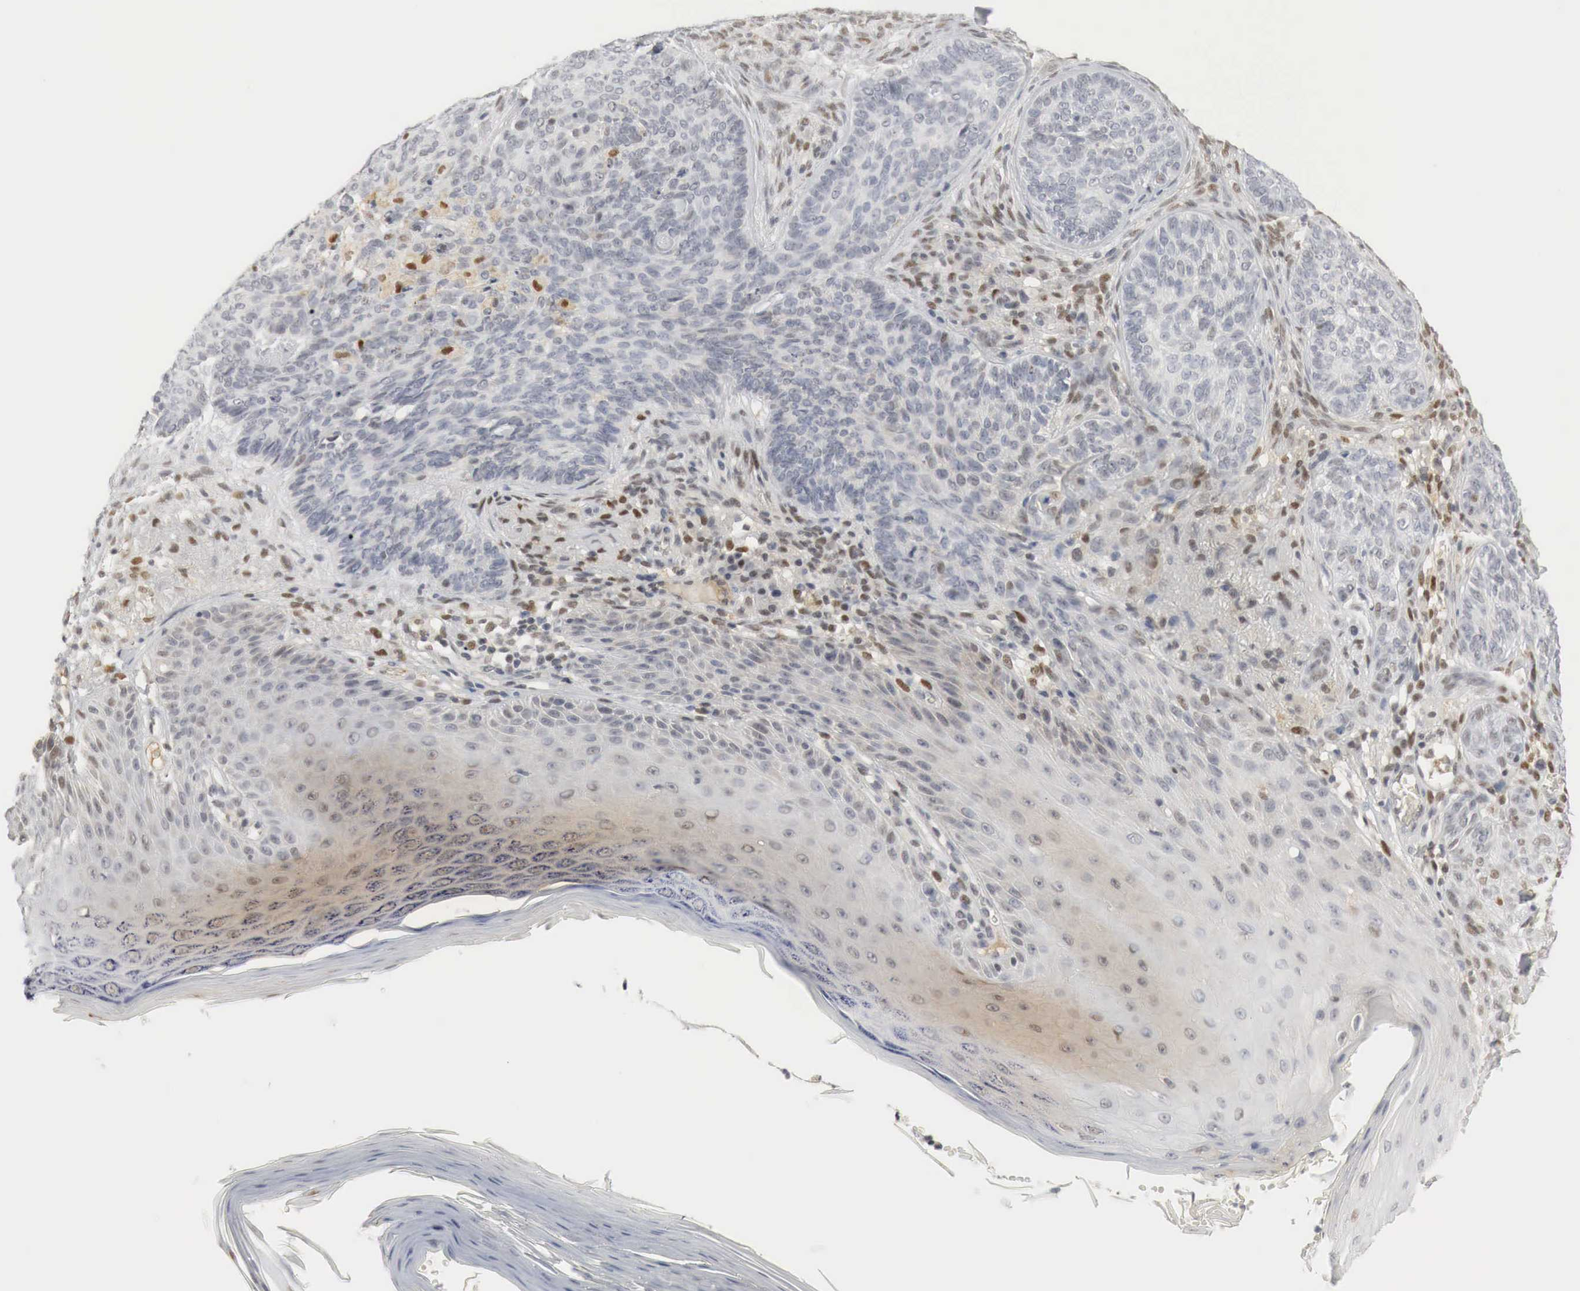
{"staining": {"intensity": "weak", "quantity": "<25%", "location": "cytoplasmic/membranous,nuclear"}, "tissue": "skin cancer", "cell_type": "Tumor cells", "image_type": "cancer", "snomed": [{"axis": "morphology", "description": "Normal tissue, NOS"}, {"axis": "morphology", "description": "Basal cell carcinoma"}, {"axis": "topography", "description": "Skin"}], "caption": "The micrograph reveals no significant positivity in tumor cells of skin basal cell carcinoma.", "gene": "MYC", "patient": {"sex": "male", "age": 74}}